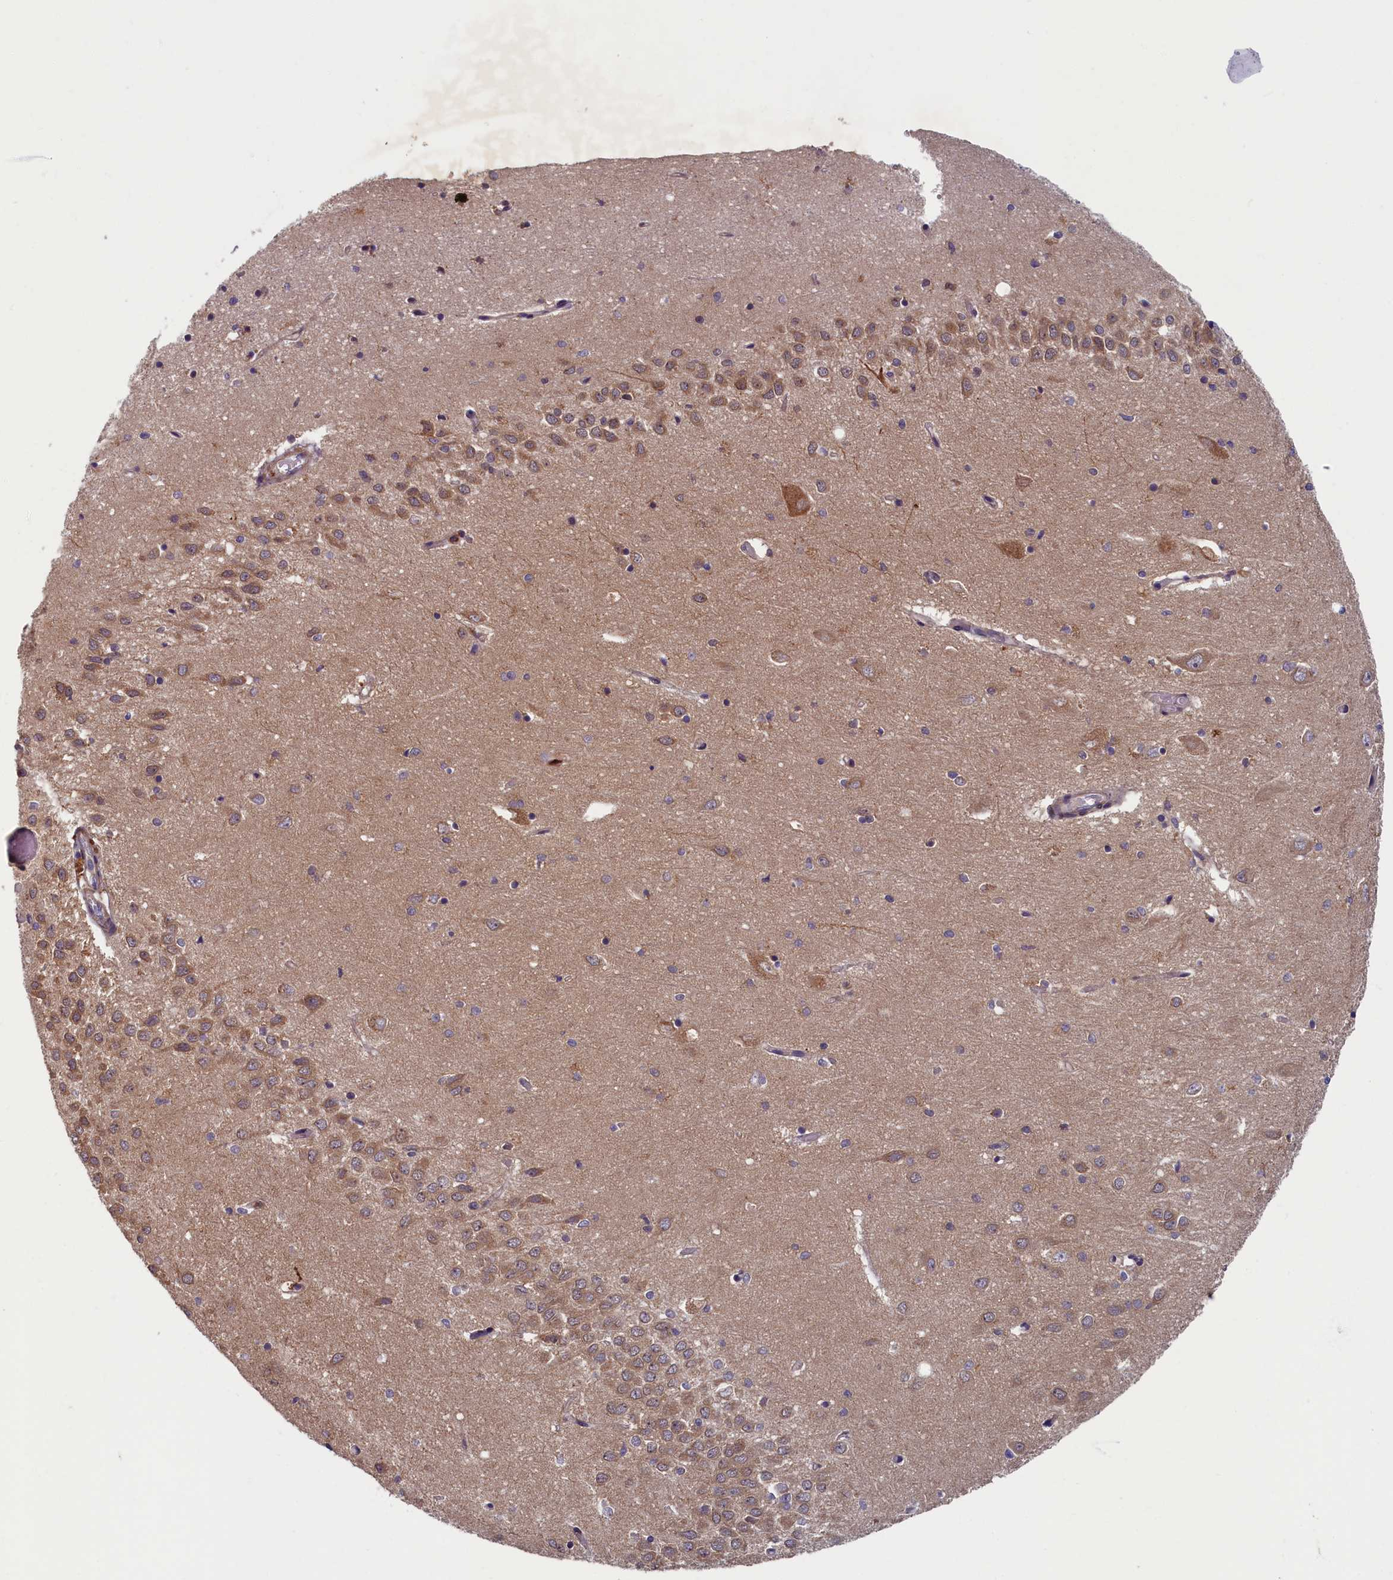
{"staining": {"intensity": "weak", "quantity": "25%-75%", "location": "cytoplasmic/membranous"}, "tissue": "hippocampus", "cell_type": "Glial cells", "image_type": "normal", "snomed": [{"axis": "morphology", "description": "Normal tissue, NOS"}, {"axis": "topography", "description": "Hippocampus"}], "caption": "Unremarkable hippocampus was stained to show a protein in brown. There is low levels of weak cytoplasmic/membranous positivity in about 25%-75% of glial cells. The staining is performed using DAB brown chromogen to label protein expression. The nuclei are counter-stained blue using hematoxylin.", "gene": "TNK2", "patient": {"sex": "female", "age": 64}}